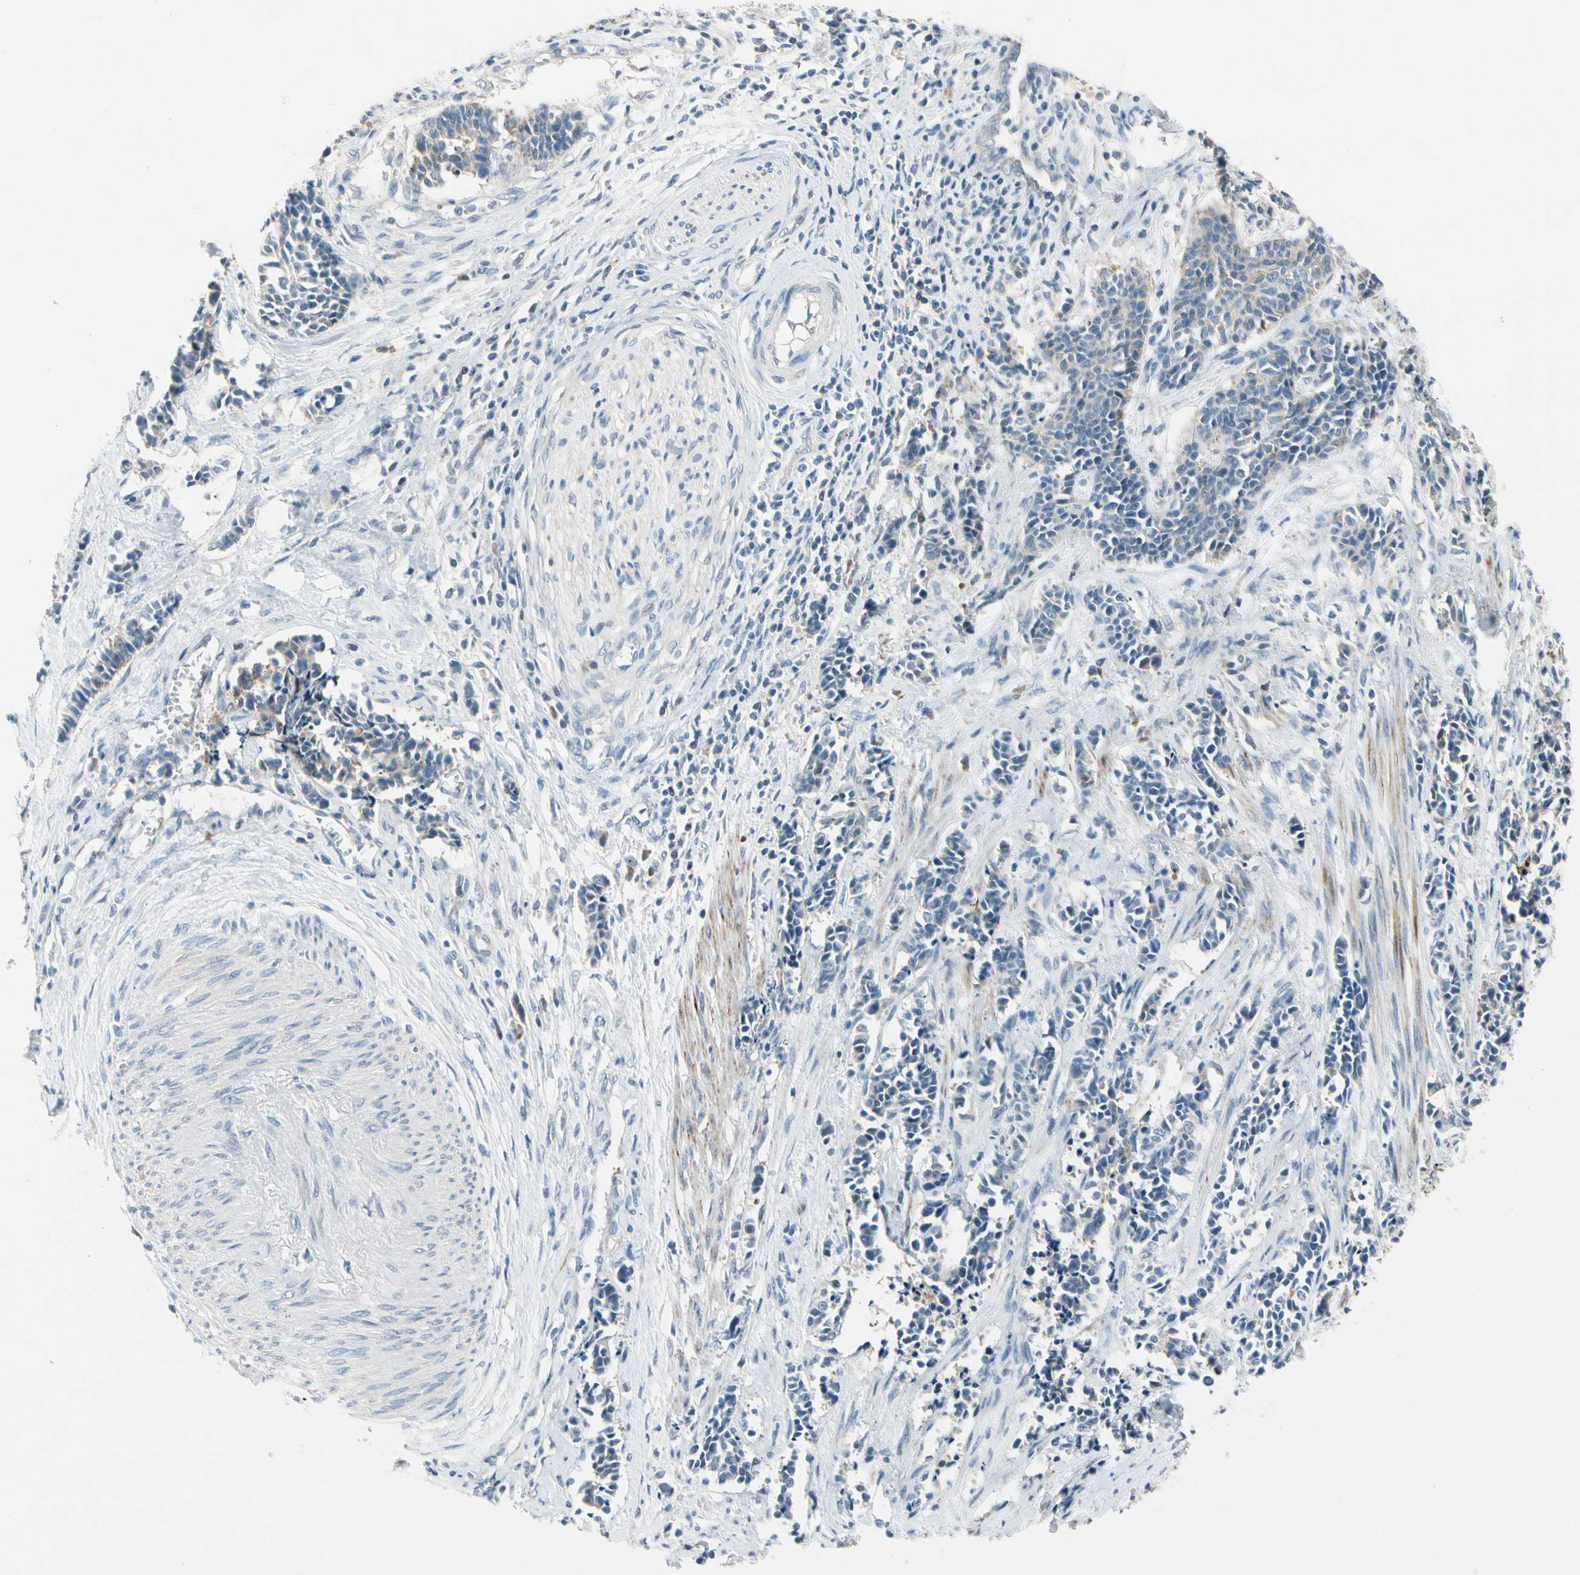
{"staining": {"intensity": "negative", "quantity": "none", "location": "none"}, "tissue": "cervical cancer", "cell_type": "Tumor cells", "image_type": "cancer", "snomed": [{"axis": "morphology", "description": "Squamous cell carcinoma, NOS"}, {"axis": "topography", "description": "Cervix"}], "caption": "There is no significant expression in tumor cells of cervical squamous cell carcinoma.", "gene": "SLC27A6", "patient": {"sex": "female", "age": 35}}